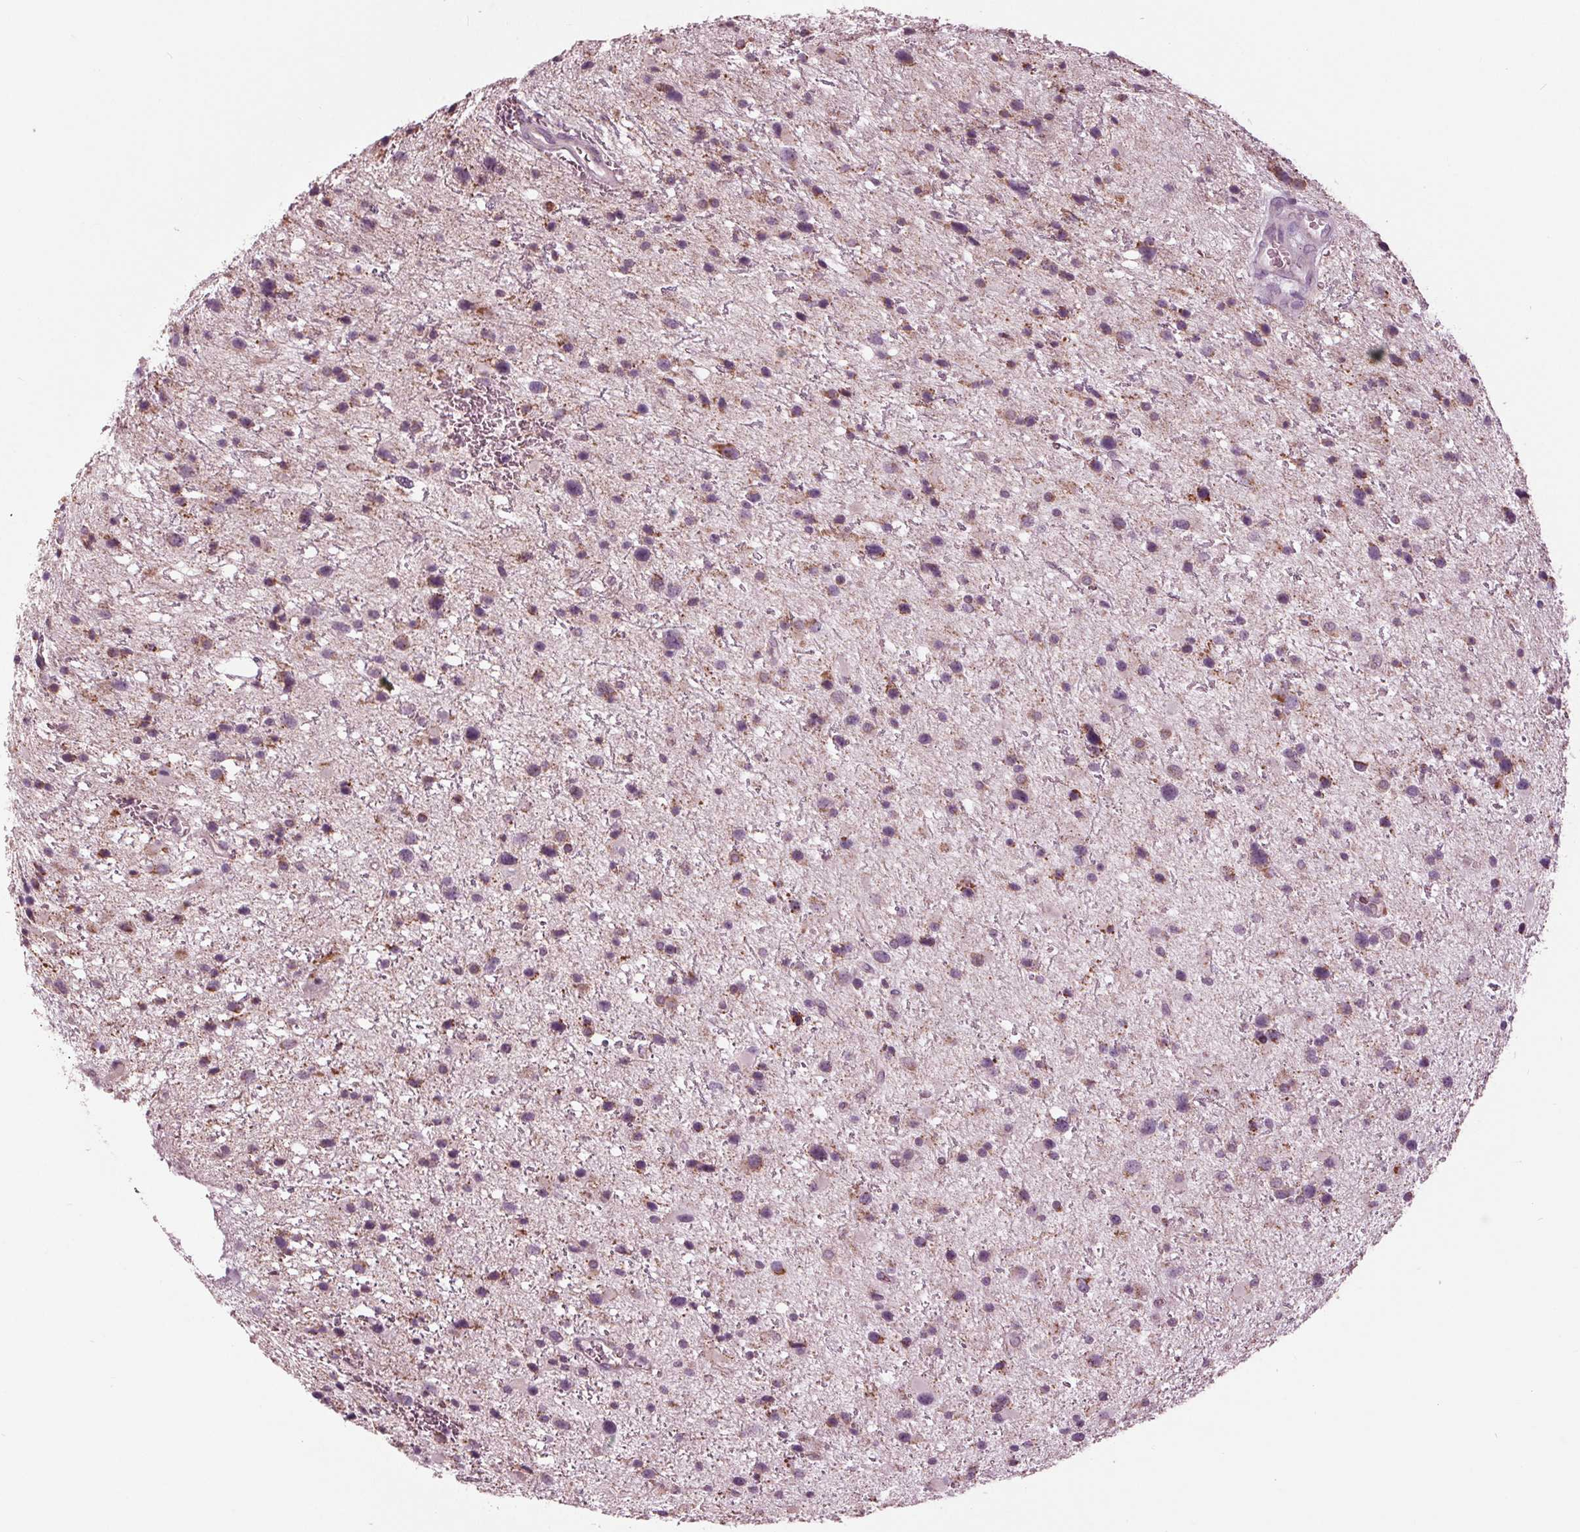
{"staining": {"intensity": "weak", "quantity": "<25%", "location": "cytoplasmic/membranous"}, "tissue": "glioma", "cell_type": "Tumor cells", "image_type": "cancer", "snomed": [{"axis": "morphology", "description": "Glioma, malignant, Low grade"}, {"axis": "topography", "description": "Brain"}], "caption": "This micrograph is of malignant glioma (low-grade) stained with immunohistochemistry to label a protein in brown with the nuclei are counter-stained blue. There is no staining in tumor cells.", "gene": "CLN6", "patient": {"sex": "female", "age": 32}}